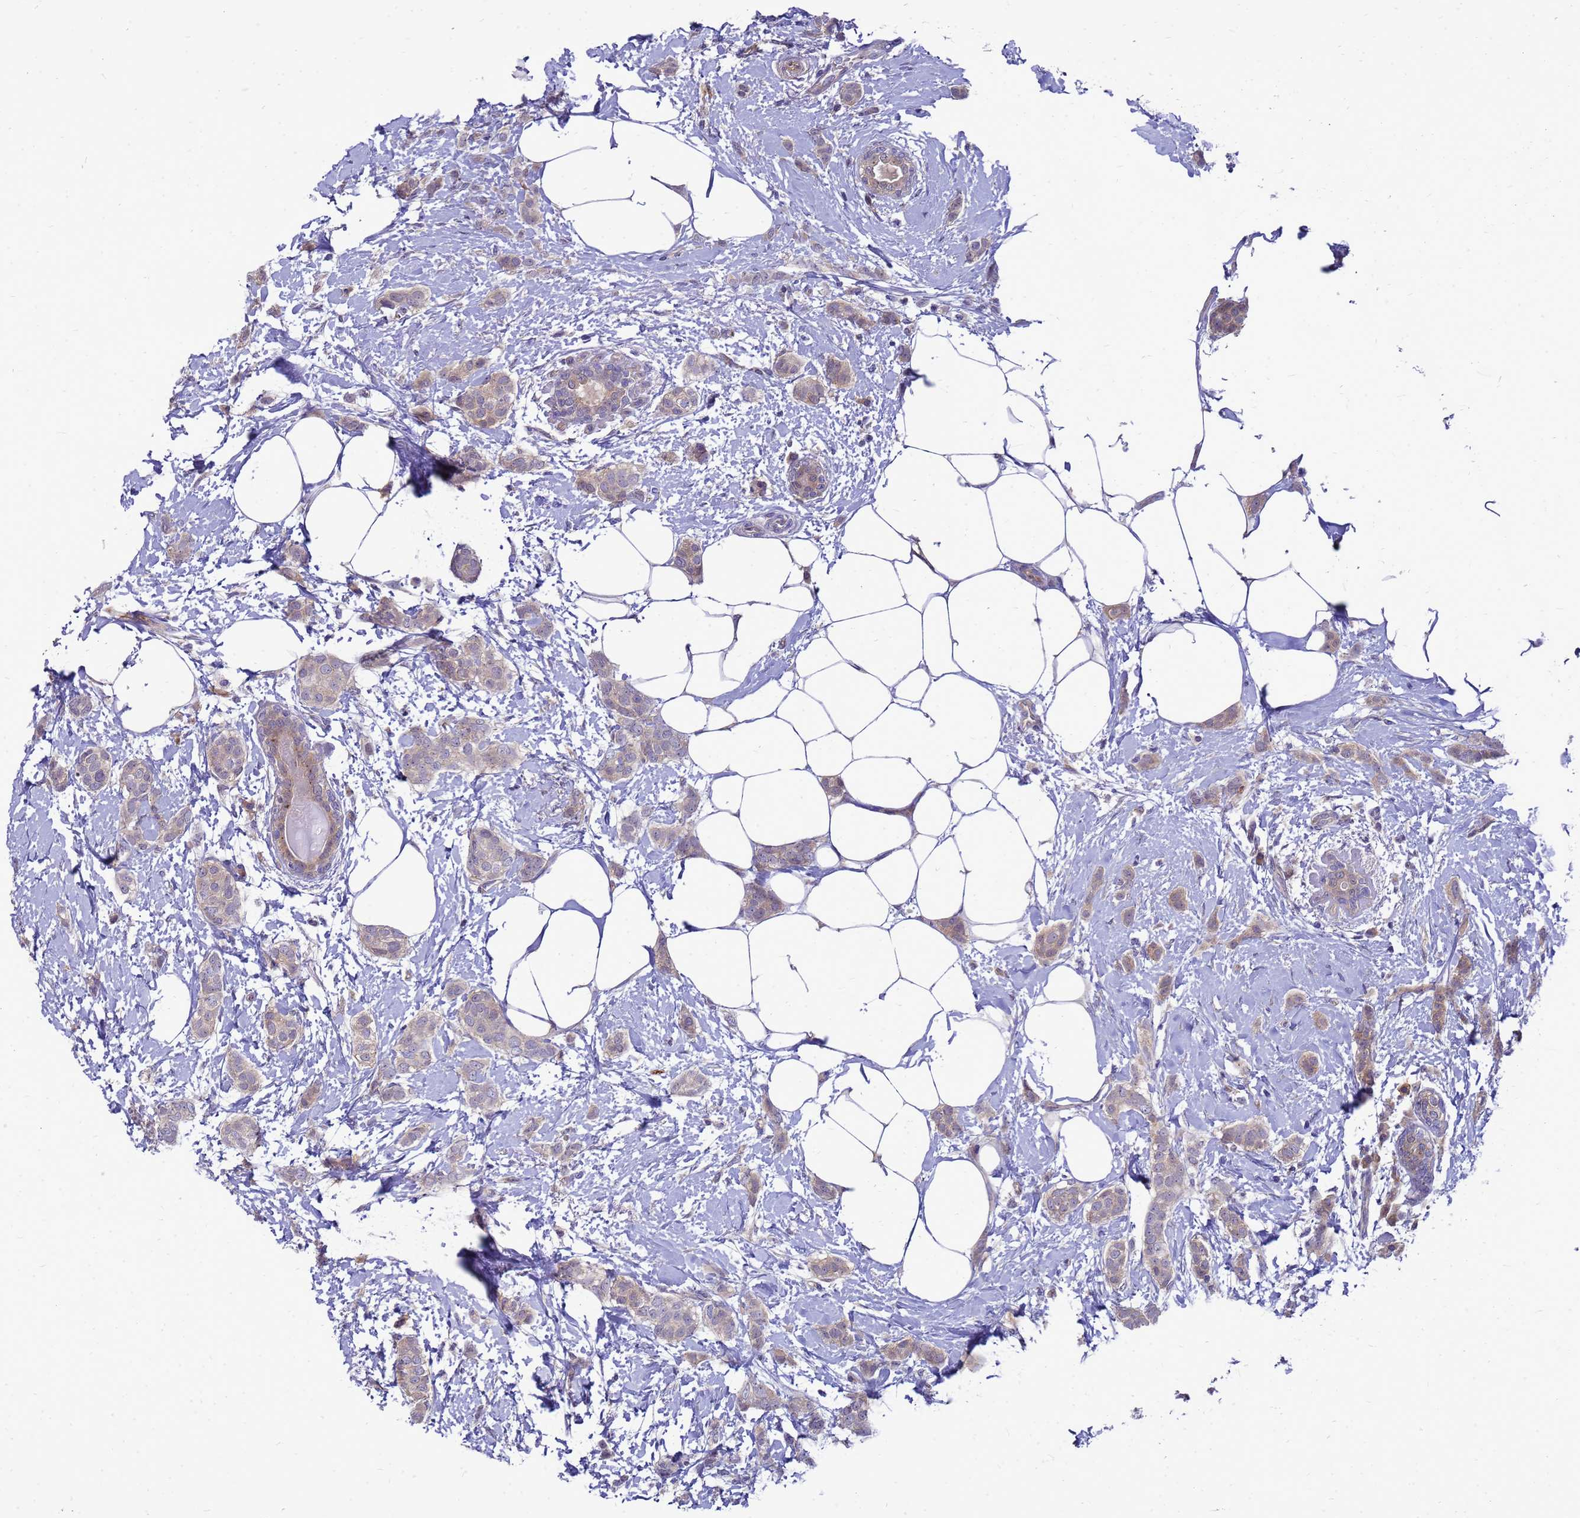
{"staining": {"intensity": "weak", "quantity": ">75%", "location": "cytoplasmic/membranous"}, "tissue": "breast cancer", "cell_type": "Tumor cells", "image_type": "cancer", "snomed": [{"axis": "morphology", "description": "Duct carcinoma"}, {"axis": "topography", "description": "Breast"}], "caption": "Weak cytoplasmic/membranous expression is identified in about >75% of tumor cells in breast cancer. The protein of interest is stained brown, and the nuclei are stained in blue (DAB IHC with brightfield microscopy, high magnification).", "gene": "ENOPH1", "patient": {"sex": "female", "age": 72}}